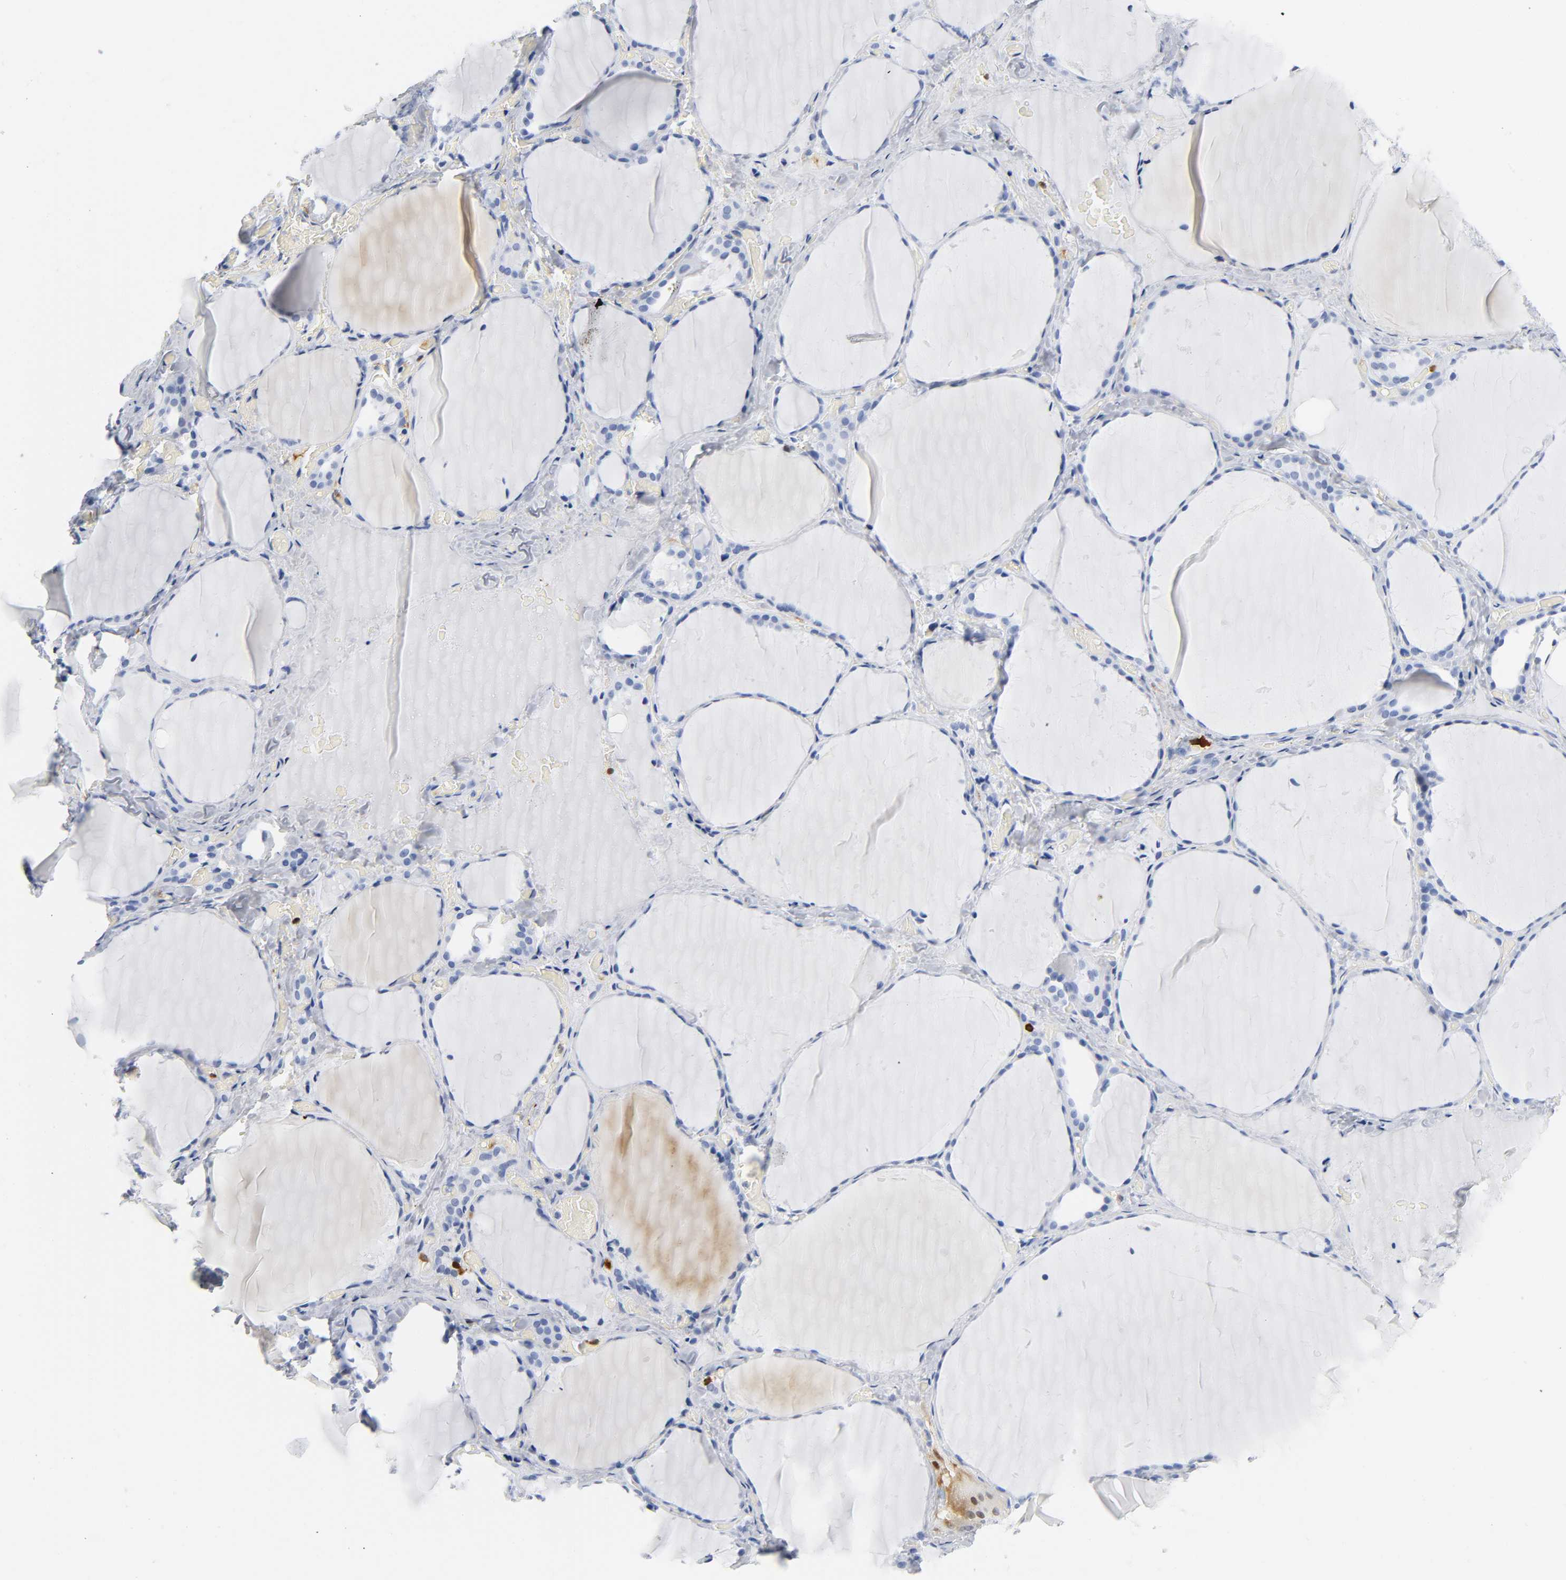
{"staining": {"intensity": "negative", "quantity": "none", "location": "none"}, "tissue": "thyroid gland", "cell_type": "Glandular cells", "image_type": "normal", "snomed": [{"axis": "morphology", "description": "Normal tissue, NOS"}, {"axis": "topography", "description": "Thyroid gland"}], "caption": "This is a histopathology image of IHC staining of benign thyroid gland, which shows no expression in glandular cells.", "gene": "DOK2", "patient": {"sex": "female", "age": 22}}